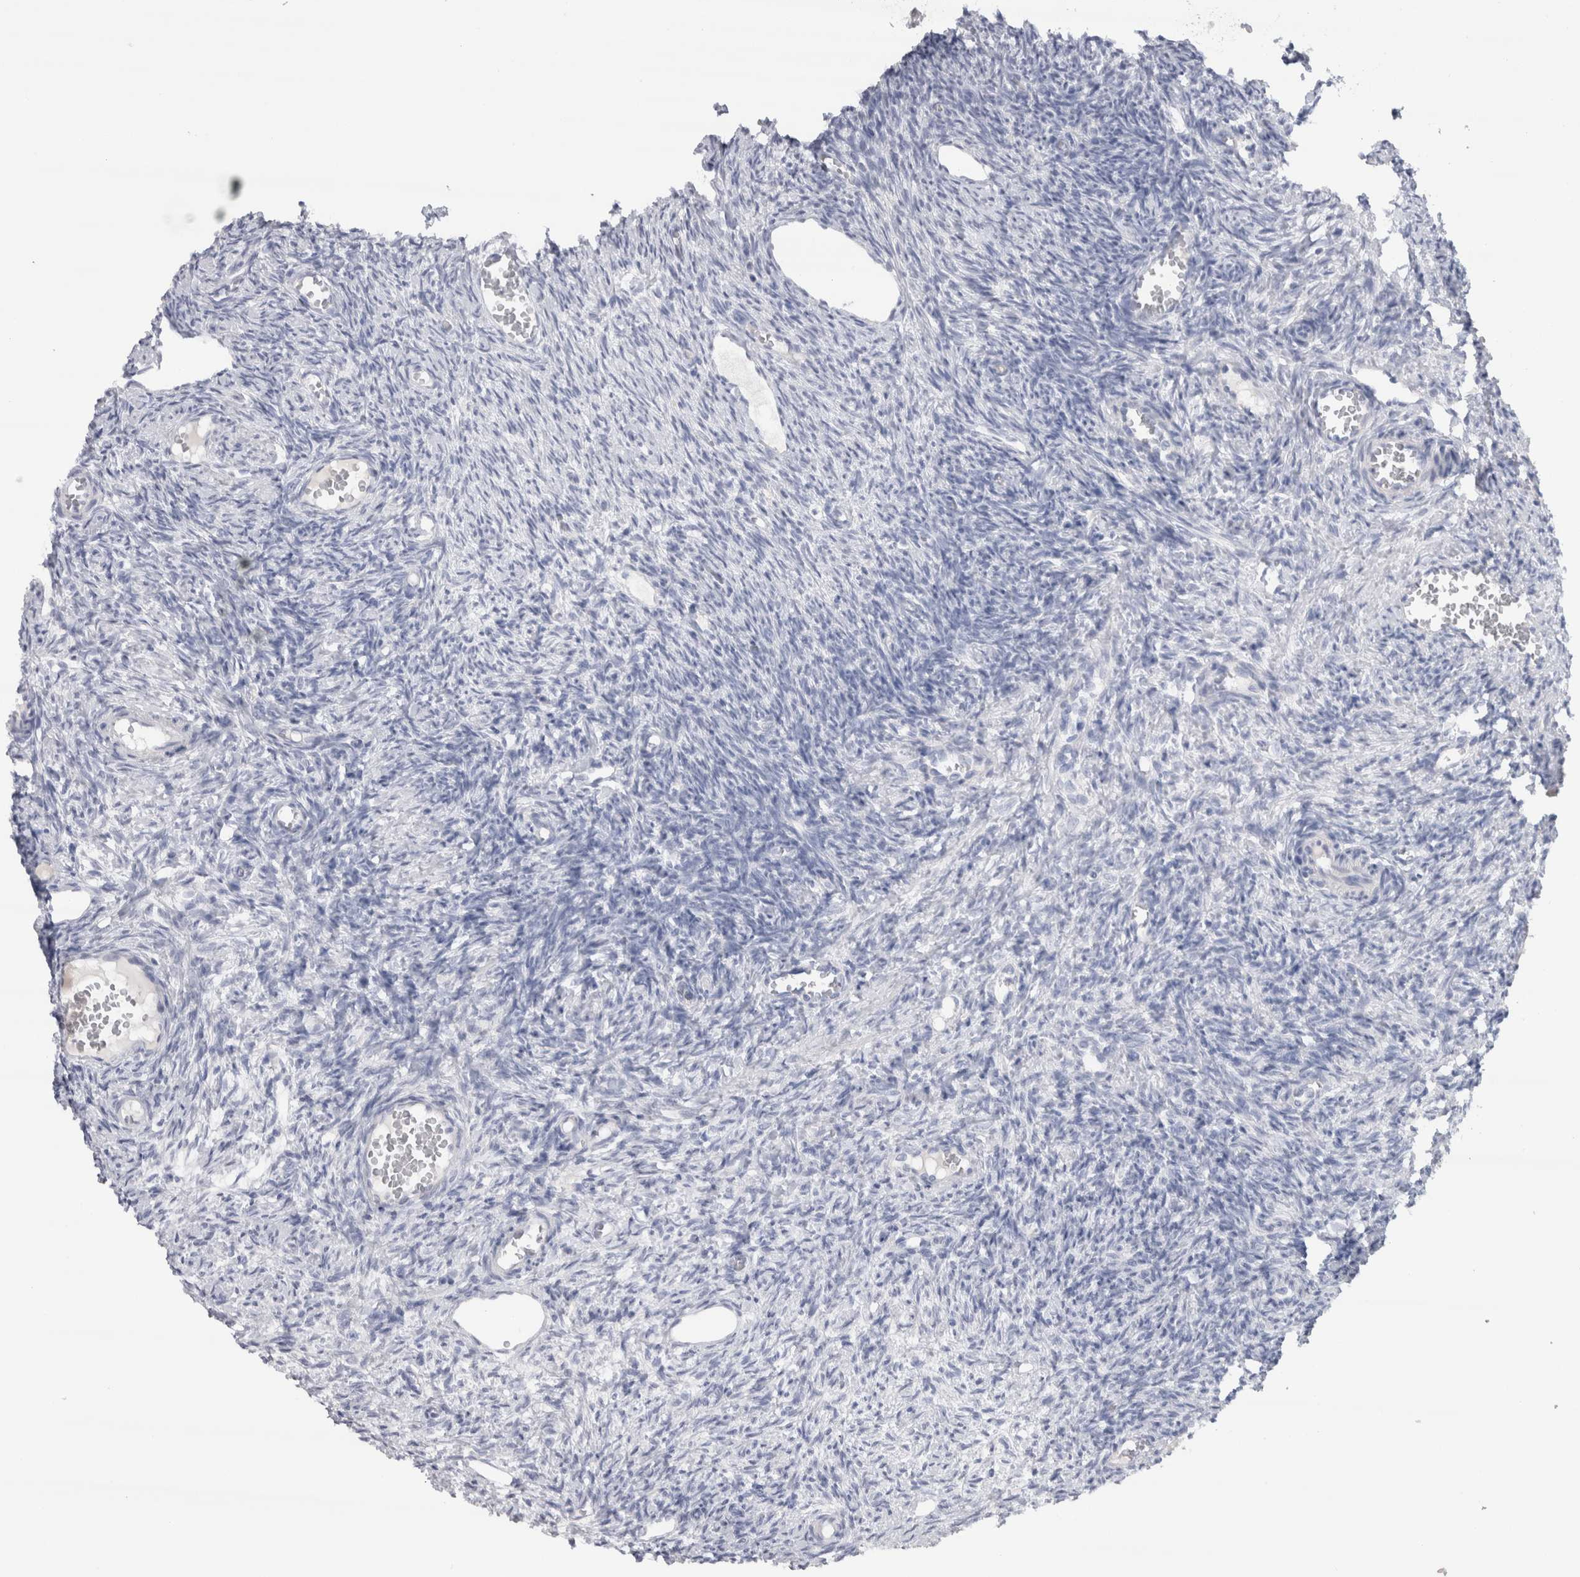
{"staining": {"intensity": "weak", "quantity": ">75%", "location": "cytoplasmic/membranous"}, "tissue": "ovary", "cell_type": "Follicle cells", "image_type": "normal", "snomed": [{"axis": "morphology", "description": "Normal tissue, NOS"}, {"axis": "topography", "description": "Ovary"}], "caption": "Immunohistochemistry of benign human ovary shows low levels of weak cytoplasmic/membranous expression in about >75% of follicle cells. Nuclei are stained in blue.", "gene": "CDH17", "patient": {"sex": "female", "age": 27}}